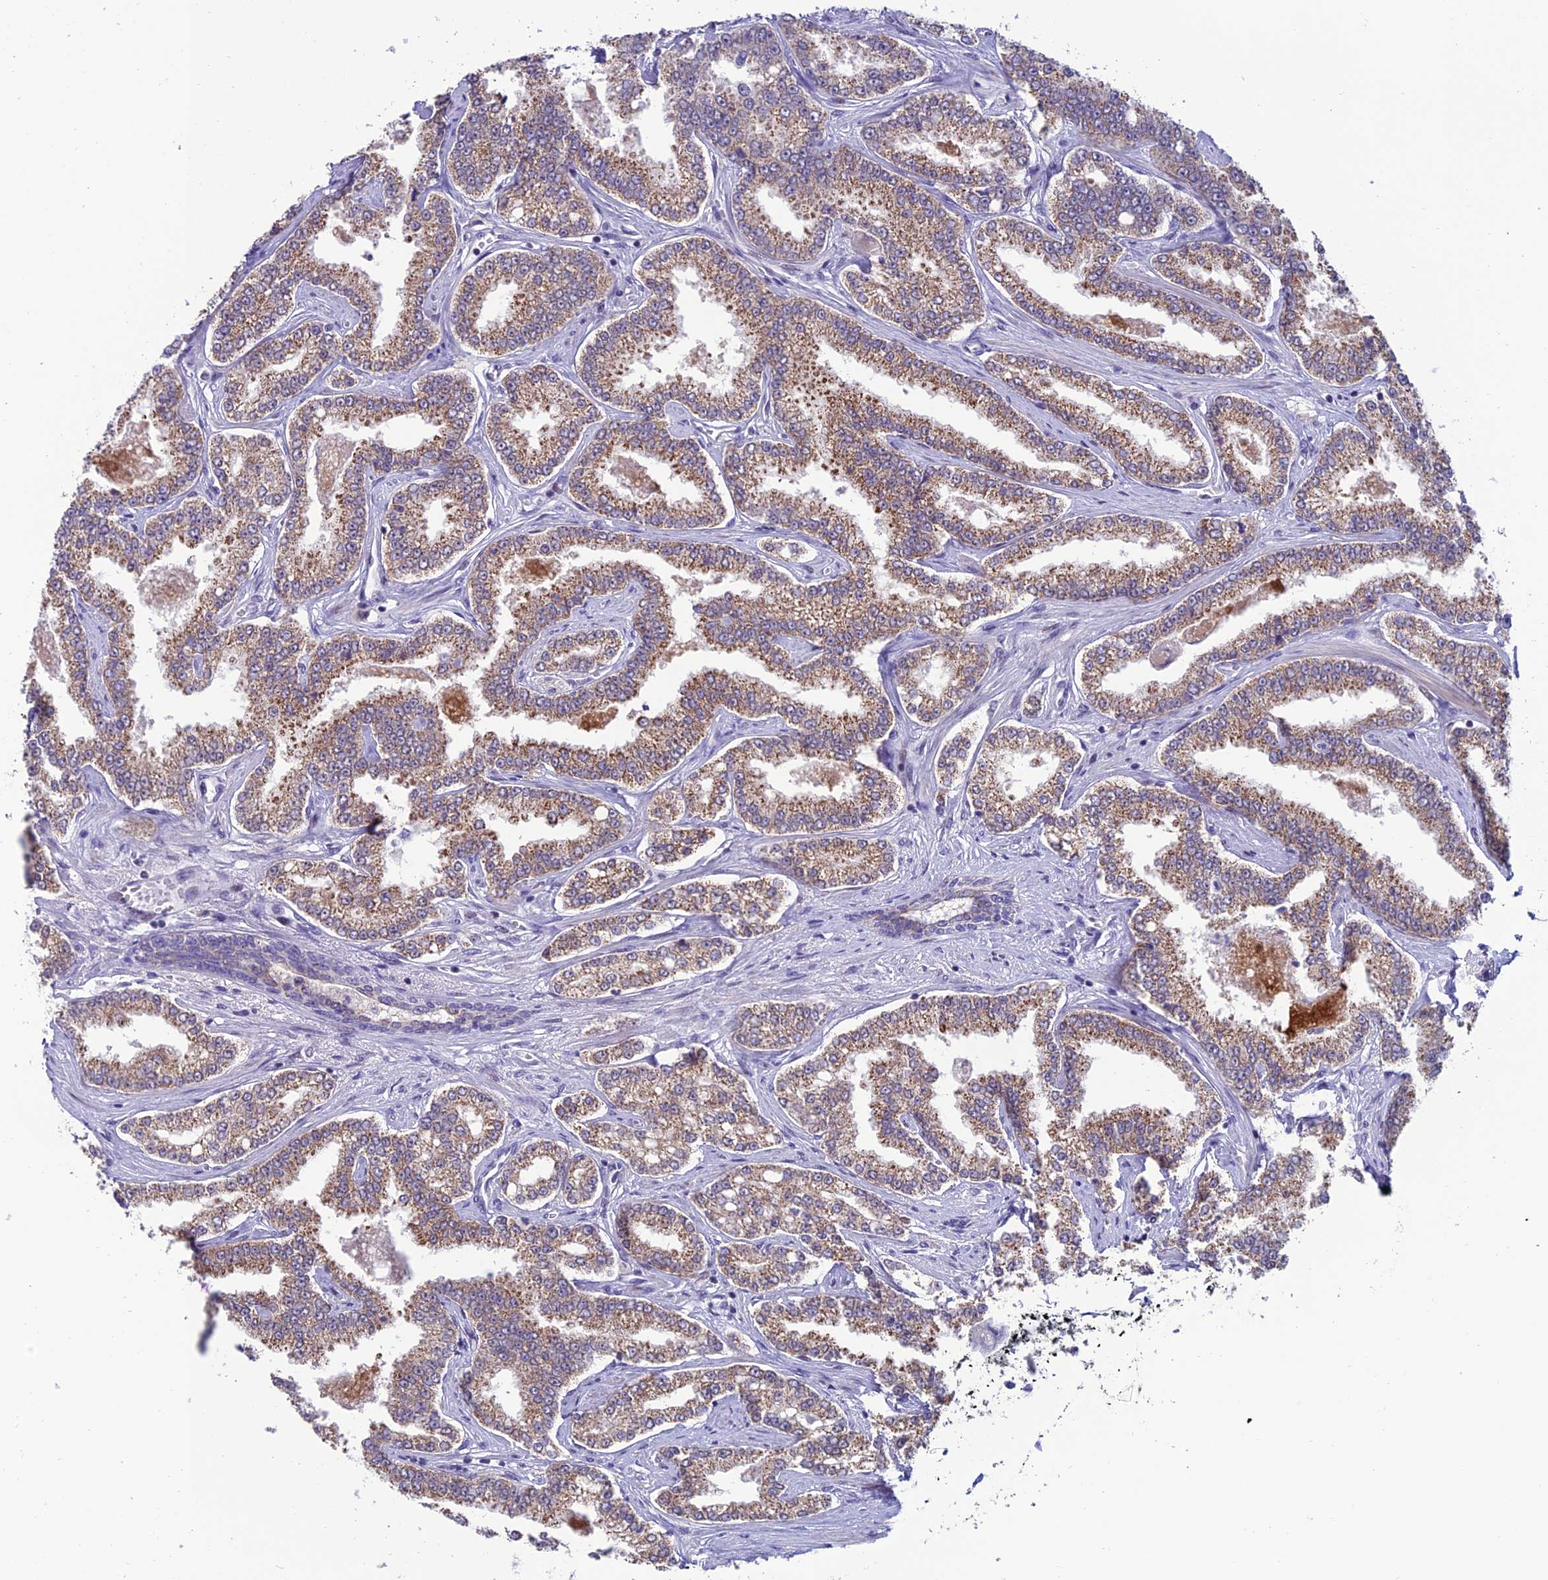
{"staining": {"intensity": "moderate", "quantity": ">75%", "location": "cytoplasmic/membranous"}, "tissue": "prostate cancer", "cell_type": "Tumor cells", "image_type": "cancer", "snomed": [{"axis": "morphology", "description": "Normal tissue, NOS"}, {"axis": "morphology", "description": "Adenocarcinoma, High grade"}, {"axis": "topography", "description": "Prostate"}], "caption": "Prostate cancer (adenocarcinoma (high-grade)) stained with DAB IHC exhibits medium levels of moderate cytoplasmic/membranous staining in about >75% of tumor cells.", "gene": "SLC10A1", "patient": {"sex": "male", "age": 83}}